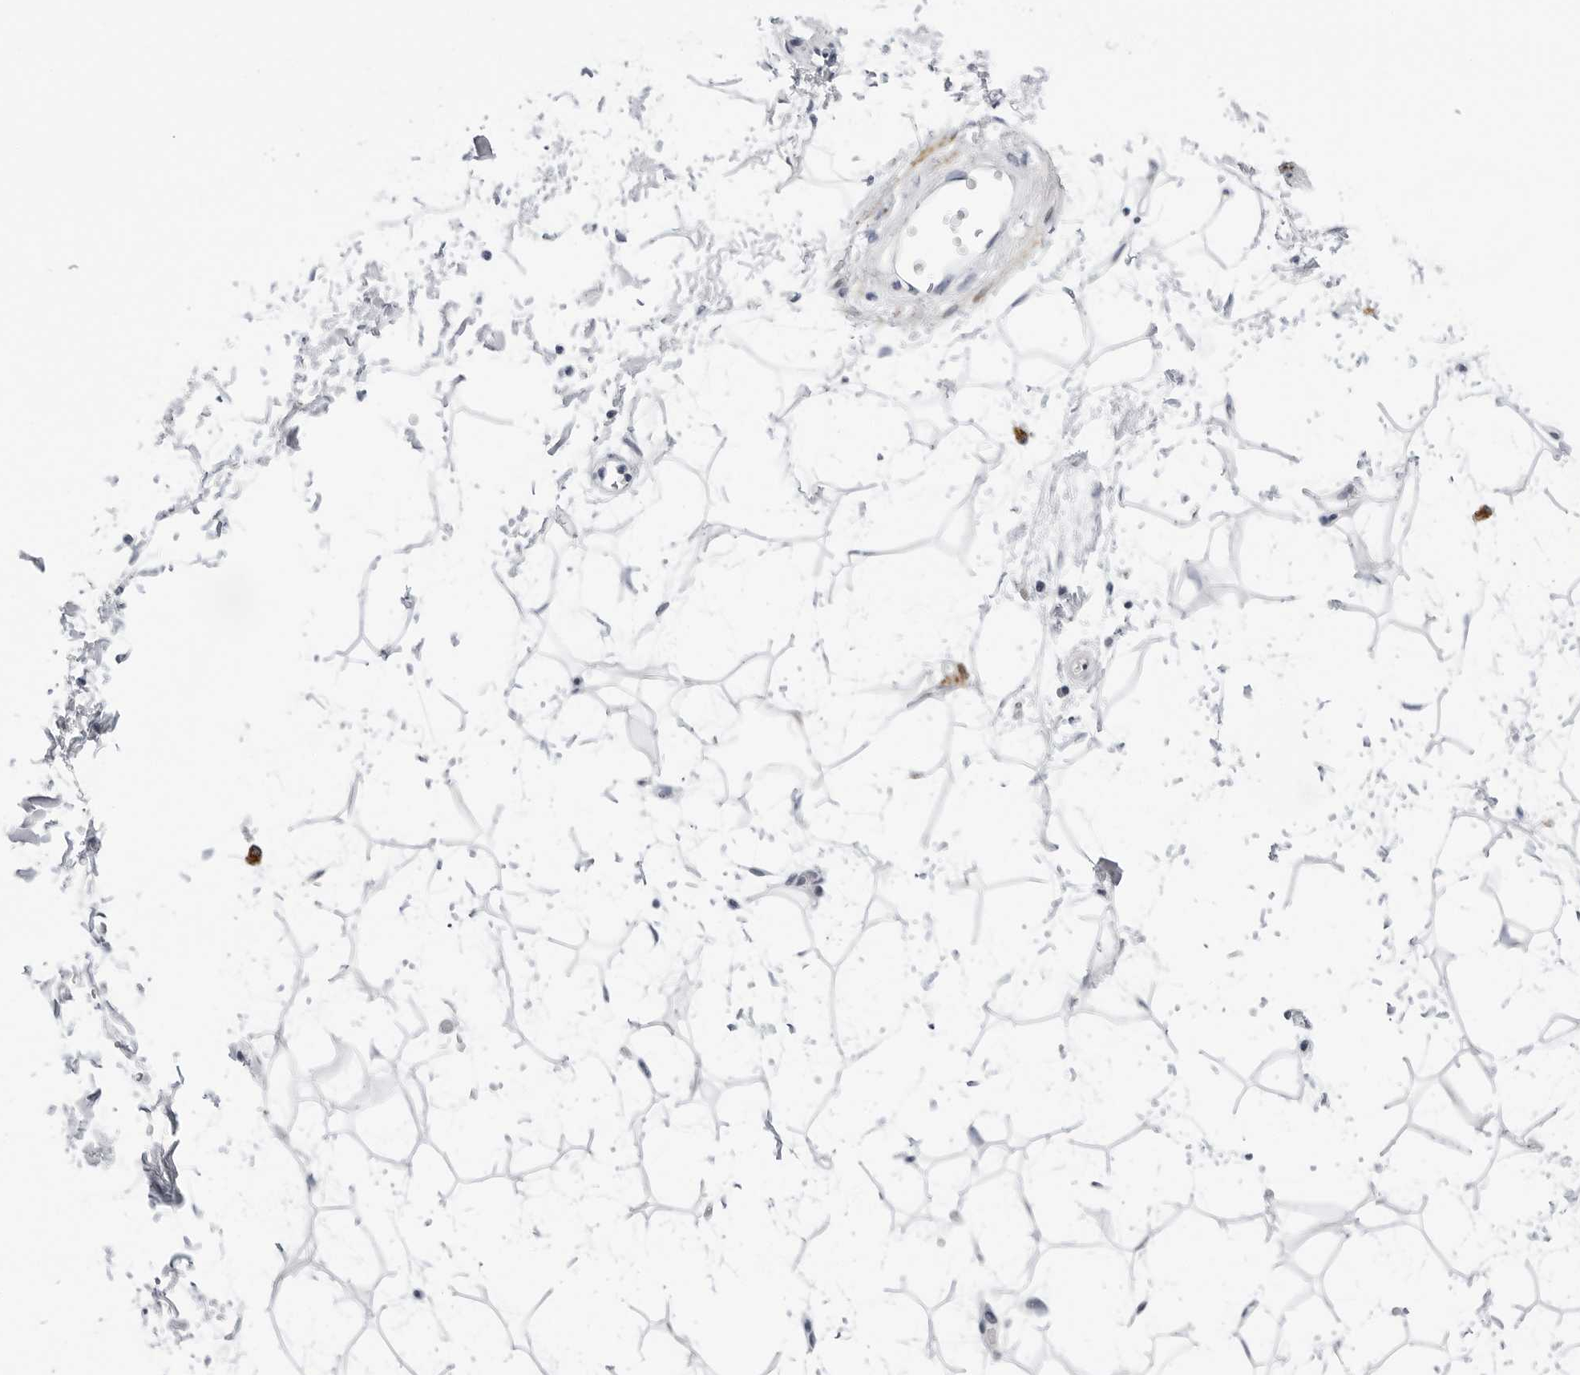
{"staining": {"intensity": "negative", "quantity": "none", "location": "none"}, "tissue": "adipose tissue", "cell_type": "Adipocytes", "image_type": "normal", "snomed": [{"axis": "morphology", "description": "Normal tissue, NOS"}, {"axis": "topography", "description": "Soft tissue"}], "caption": "Photomicrograph shows no significant protein positivity in adipocytes of unremarkable adipose tissue. (DAB immunohistochemistry (IHC), high magnification).", "gene": "HSPB7", "patient": {"sex": "male", "age": 72}}